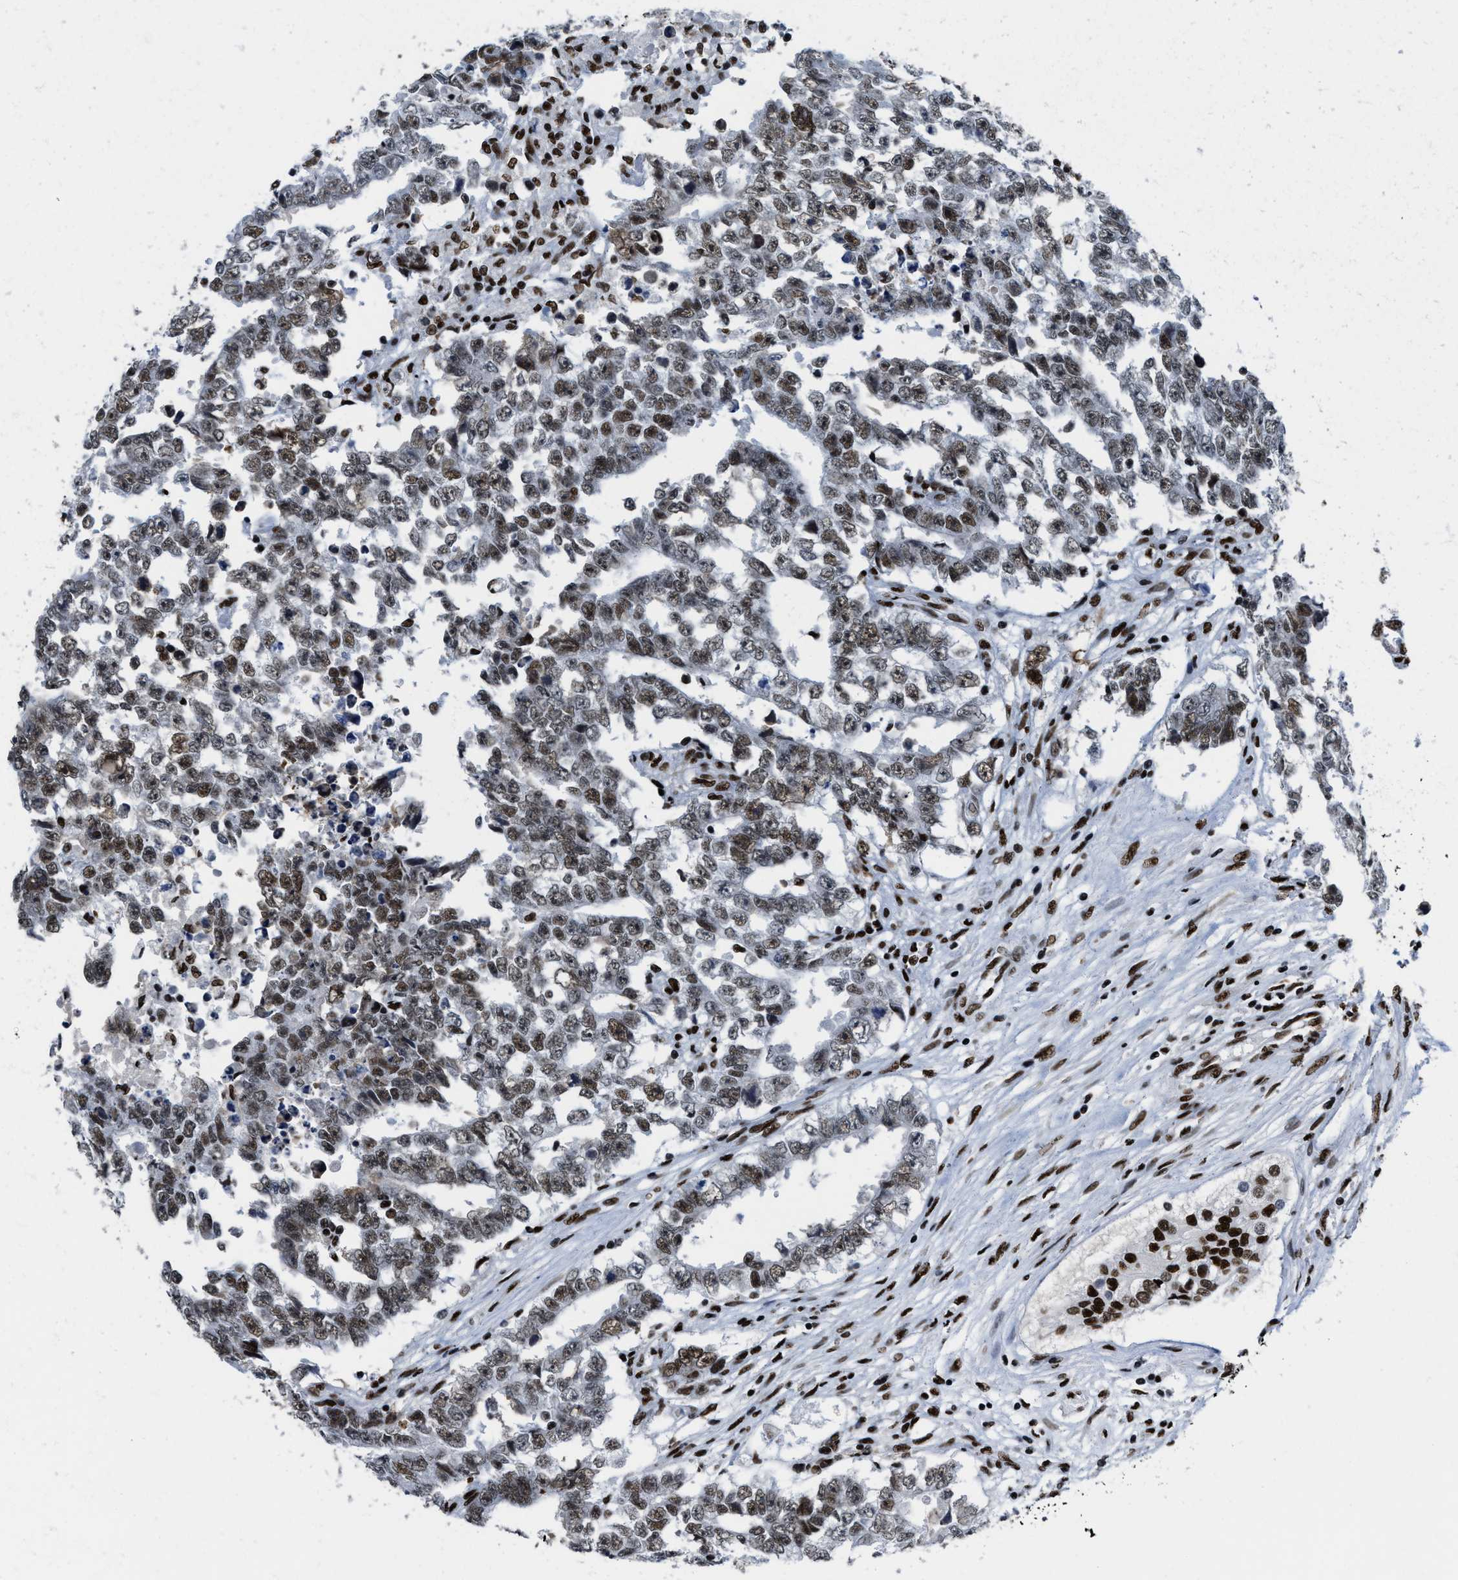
{"staining": {"intensity": "weak", "quantity": ">75%", "location": "nuclear"}, "tissue": "testis cancer", "cell_type": "Tumor cells", "image_type": "cancer", "snomed": [{"axis": "morphology", "description": "Carcinoma, Embryonal, NOS"}, {"axis": "topography", "description": "Testis"}], "caption": "An image showing weak nuclear positivity in approximately >75% of tumor cells in embryonal carcinoma (testis), as visualized by brown immunohistochemical staining.", "gene": "SMARCC2", "patient": {"sex": "male", "age": 25}}